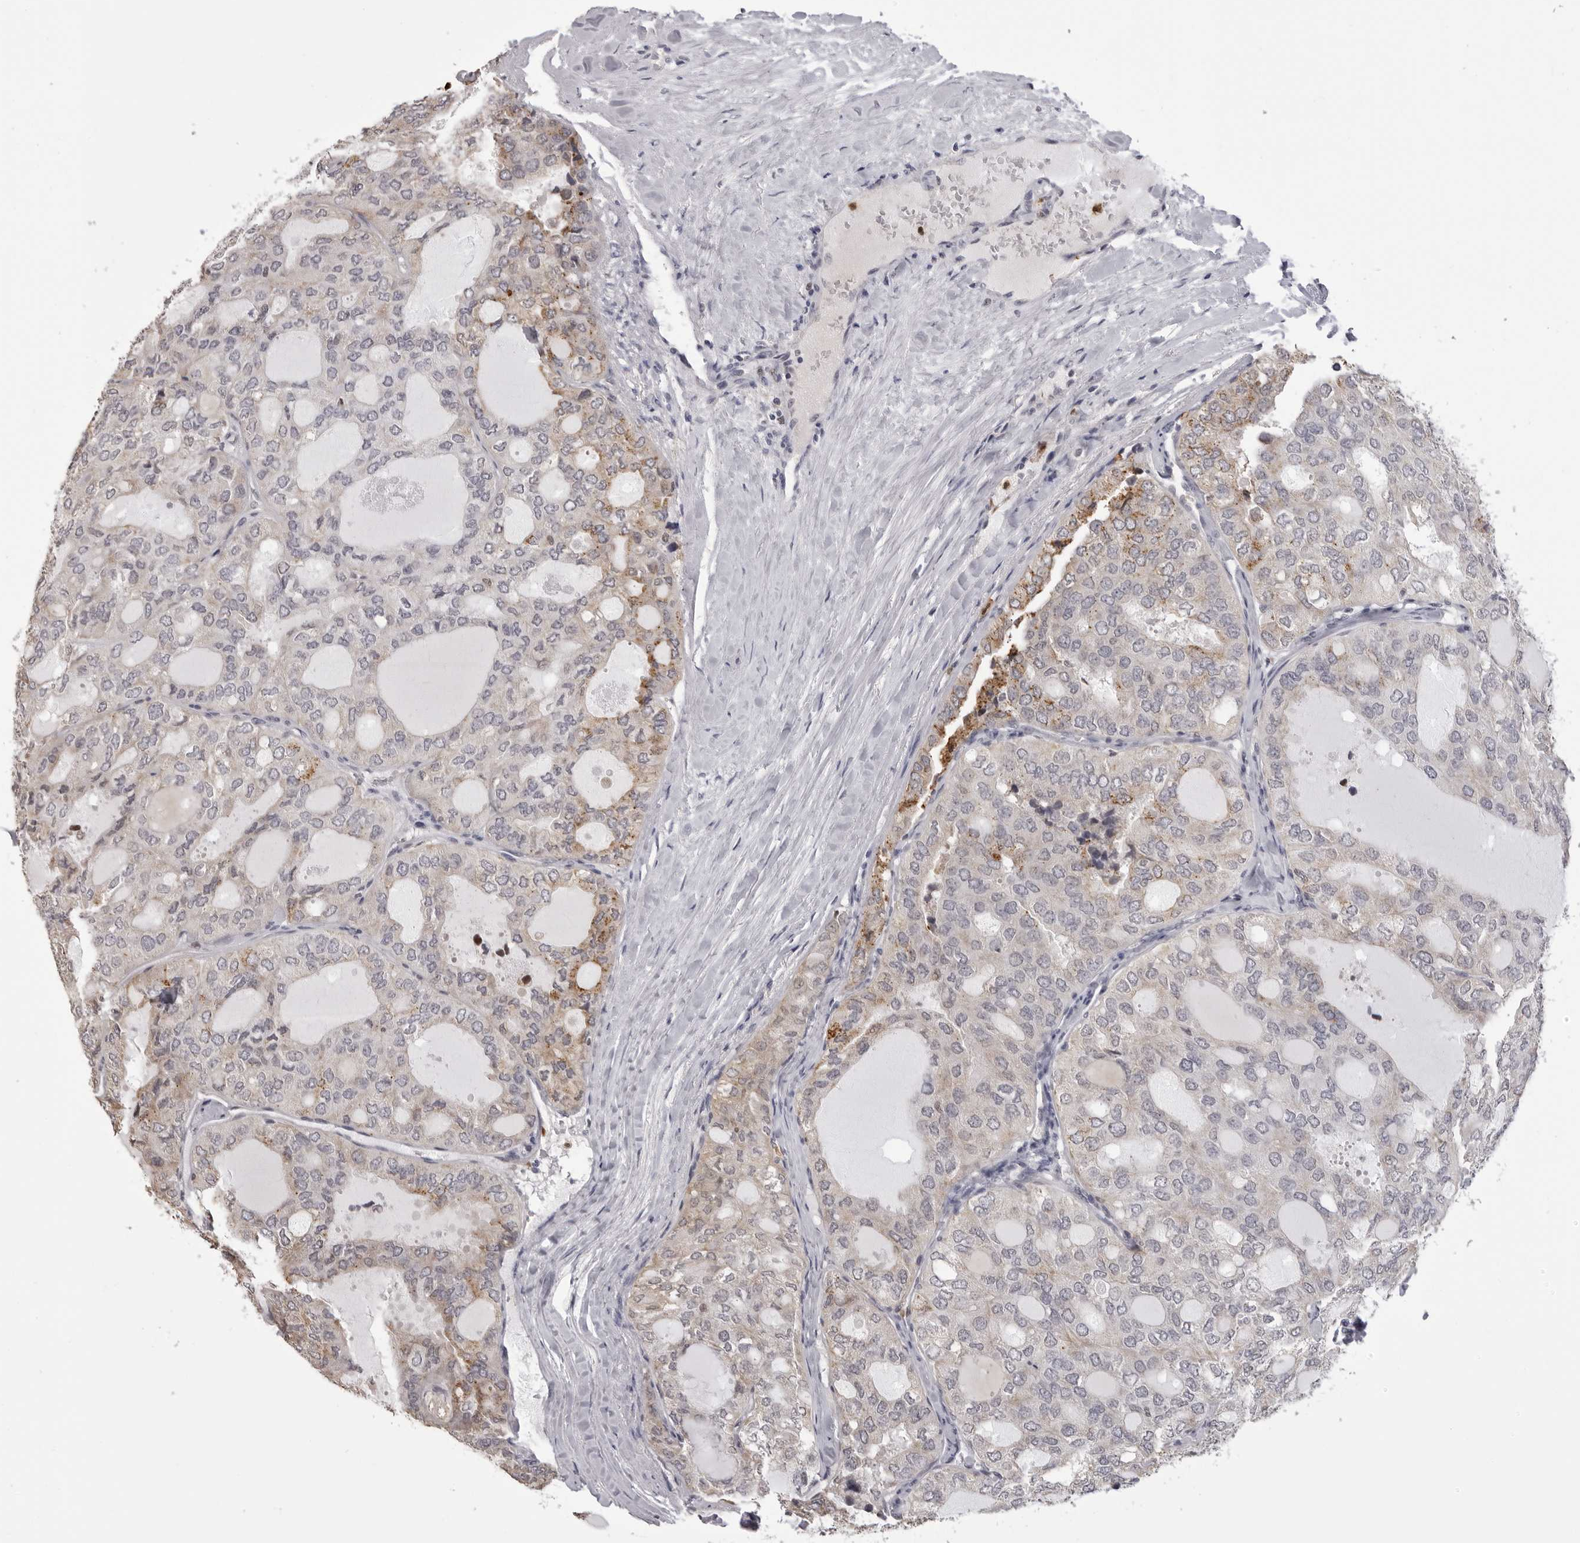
{"staining": {"intensity": "moderate", "quantity": "<25%", "location": "cytoplasmic/membranous"}, "tissue": "thyroid cancer", "cell_type": "Tumor cells", "image_type": "cancer", "snomed": [{"axis": "morphology", "description": "Follicular adenoma carcinoma, NOS"}, {"axis": "topography", "description": "Thyroid gland"}], "caption": "Immunohistochemical staining of human follicular adenoma carcinoma (thyroid) exhibits moderate cytoplasmic/membranous protein staining in about <25% of tumor cells.", "gene": "IL31", "patient": {"sex": "male", "age": 75}}